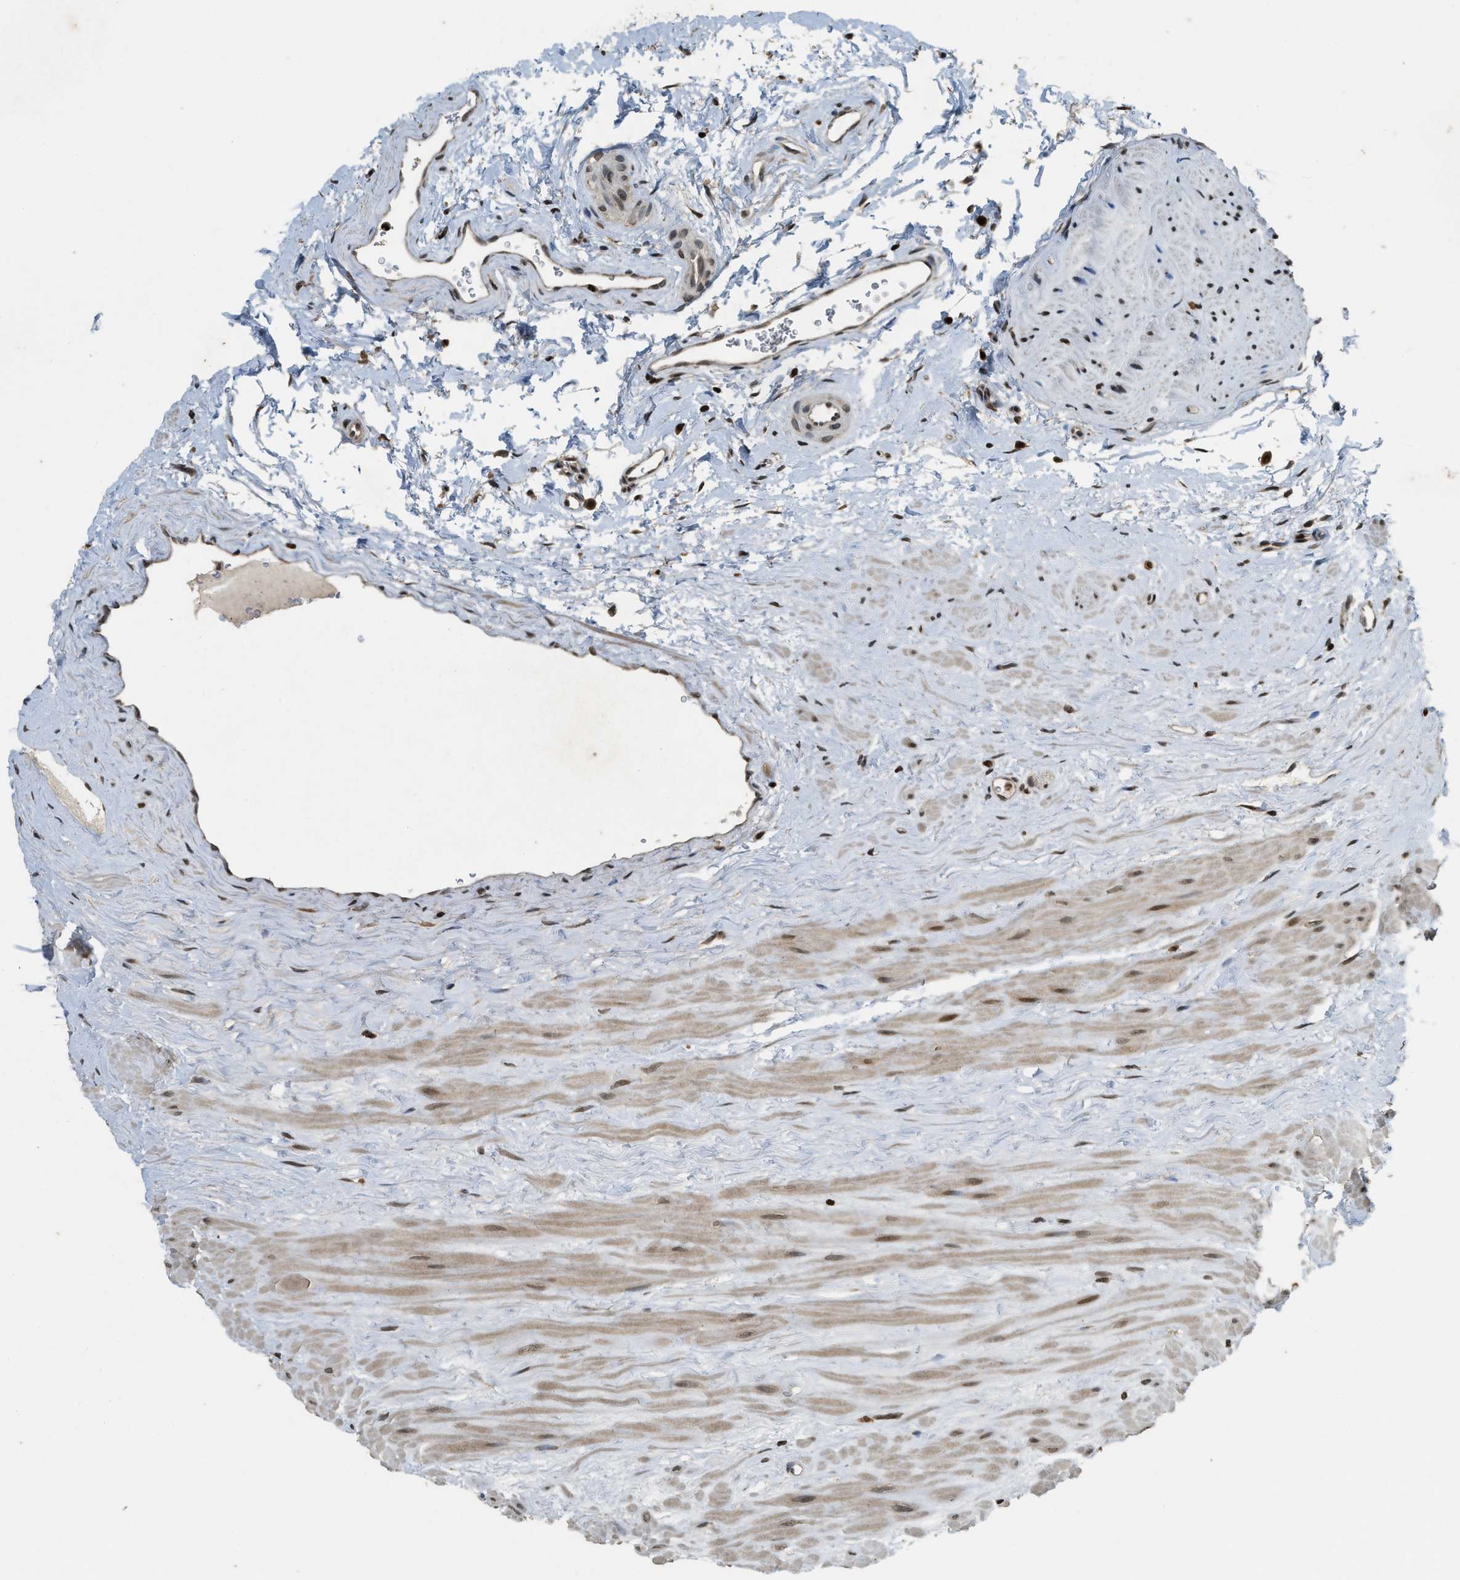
{"staining": {"intensity": "moderate", "quantity": ">75%", "location": "cytoplasmic/membranous,nuclear"}, "tissue": "prostate", "cell_type": "Glandular cells", "image_type": "normal", "snomed": [{"axis": "morphology", "description": "Normal tissue, NOS"}, {"axis": "morphology", "description": "Urothelial carcinoma, Low grade"}, {"axis": "topography", "description": "Urinary bladder"}, {"axis": "topography", "description": "Prostate"}], "caption": "This micrograph exhibits immunohistochemistry staining of benign prostate, with medium moderate cytoplasmic/membranous,nuclear expression in approximately >75% of glandular cells.", "gene": "SIAH1", "patient": {"sex": "male", "age": 60}}